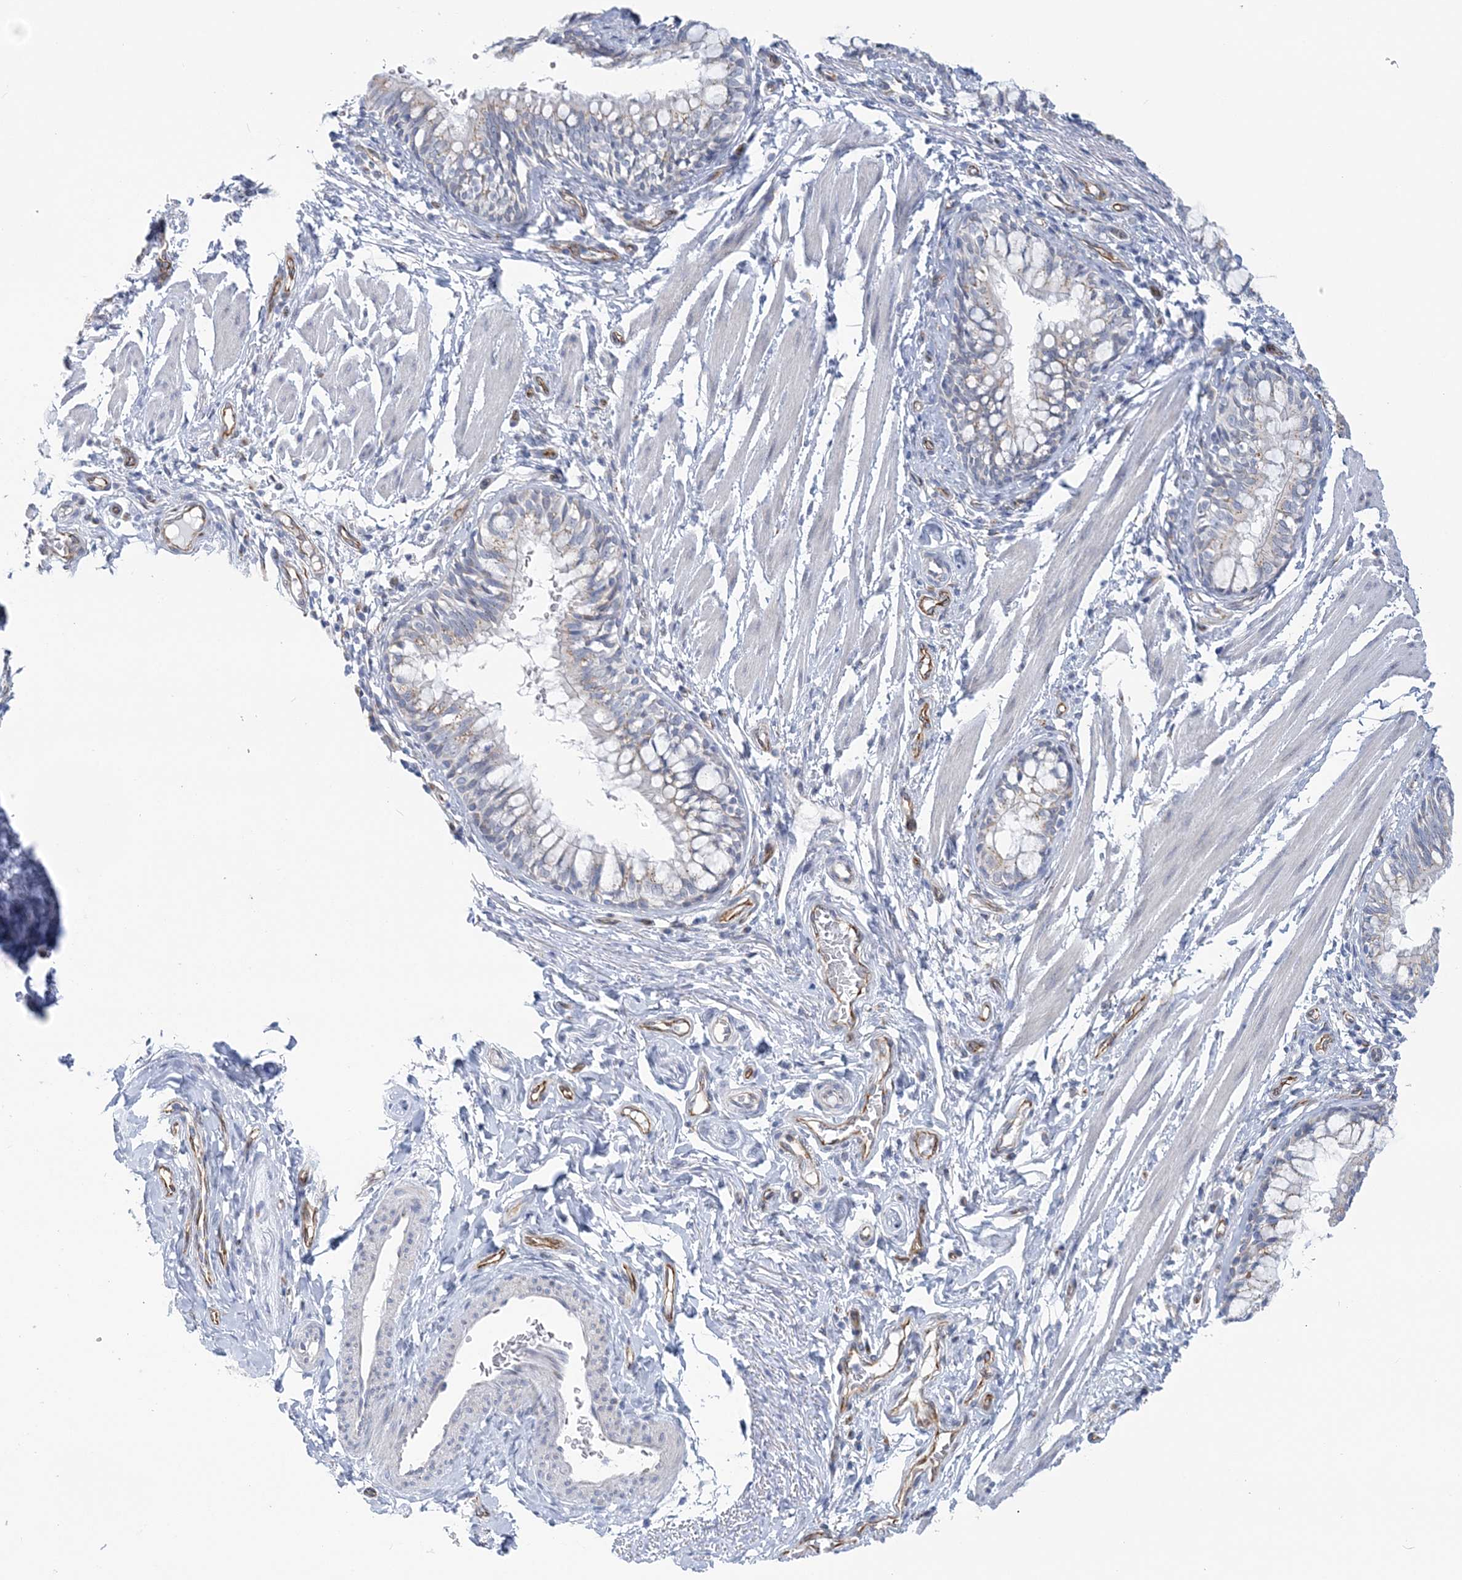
{"staining": {"intensity": "moderate", "quantity": "<25%", "location": "cytoplasmic/membranous"}, "tissue": "bronchus", "cell_type": "Respiratory epithelial cells", "image_type": "normal", "snomed": [{"axis": "morphology", "description": "Normal tissue, NOS"}, {"axis": "topography", "description": "Cartilage tissue"}, {"axis": "topography", "description": "Bronchus"}], "caption": "About <25% of respiratory epithelial cells in benign bronchus show moderate cytoplasmic/membranous protein expression as visualized by brown immunohistochemical staining.", "gene": "PLEKHG4B", "patient": {"sex": "female", "age": 36}}